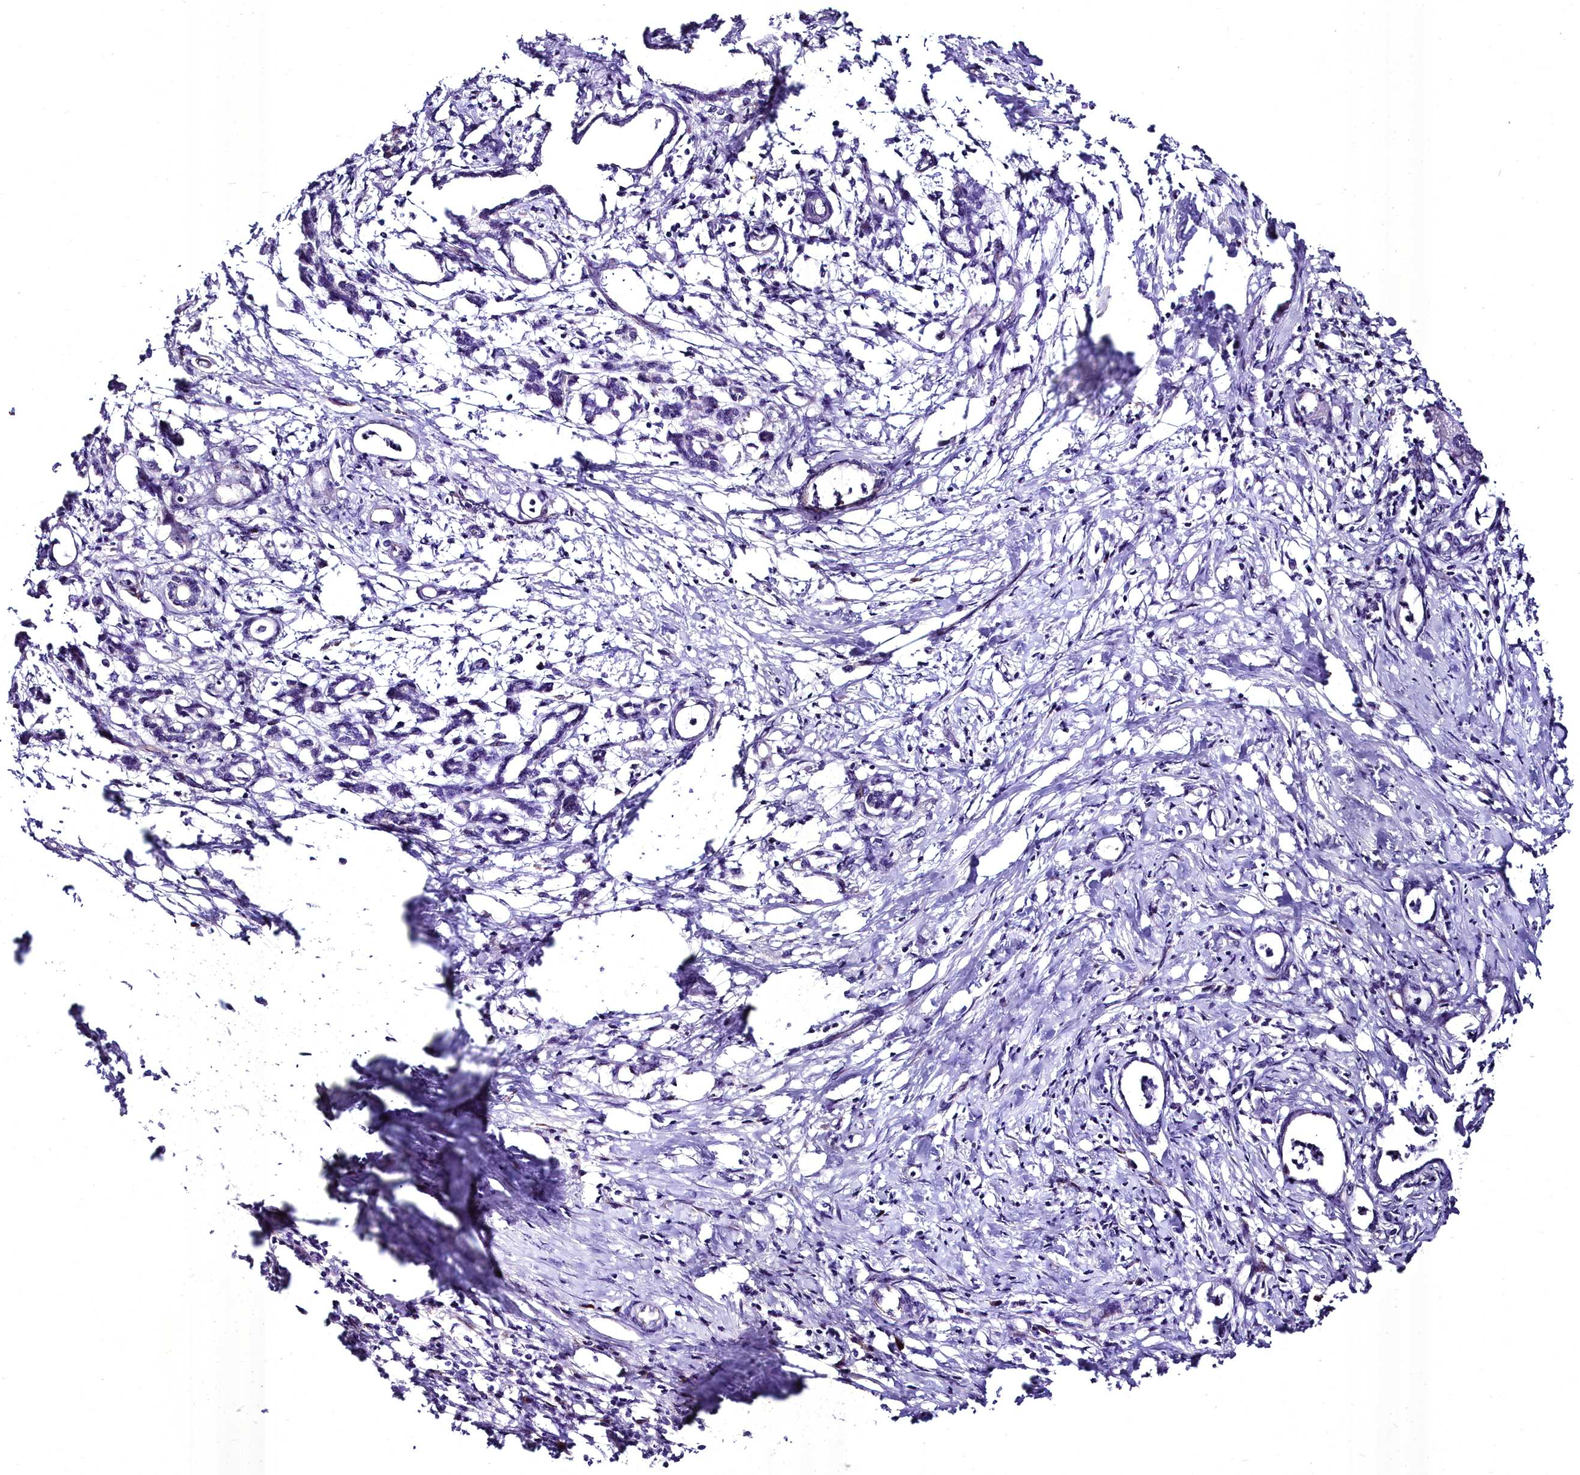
{"staining": {"intensity": "negative", "quantity": "none", "location": "none"}, "tissue": "pancreatic cancer", "cell_type": "Tumor cells", "image_type": "cancer", "snomed": [{"axis": "morphology", "description": "Adenocarcinoma, NOS"}, {"axis": "topography", "description": "Pancreas"}], "caption": "A high-resolution micrograph shows immunohistochemistry (IHC) staining of pancreatic cancer (adenocarcinoma), which shows no significant expression in tumor cells.", "gene": "MS4A18", "patient": {"sex": "female", "age": 55}}